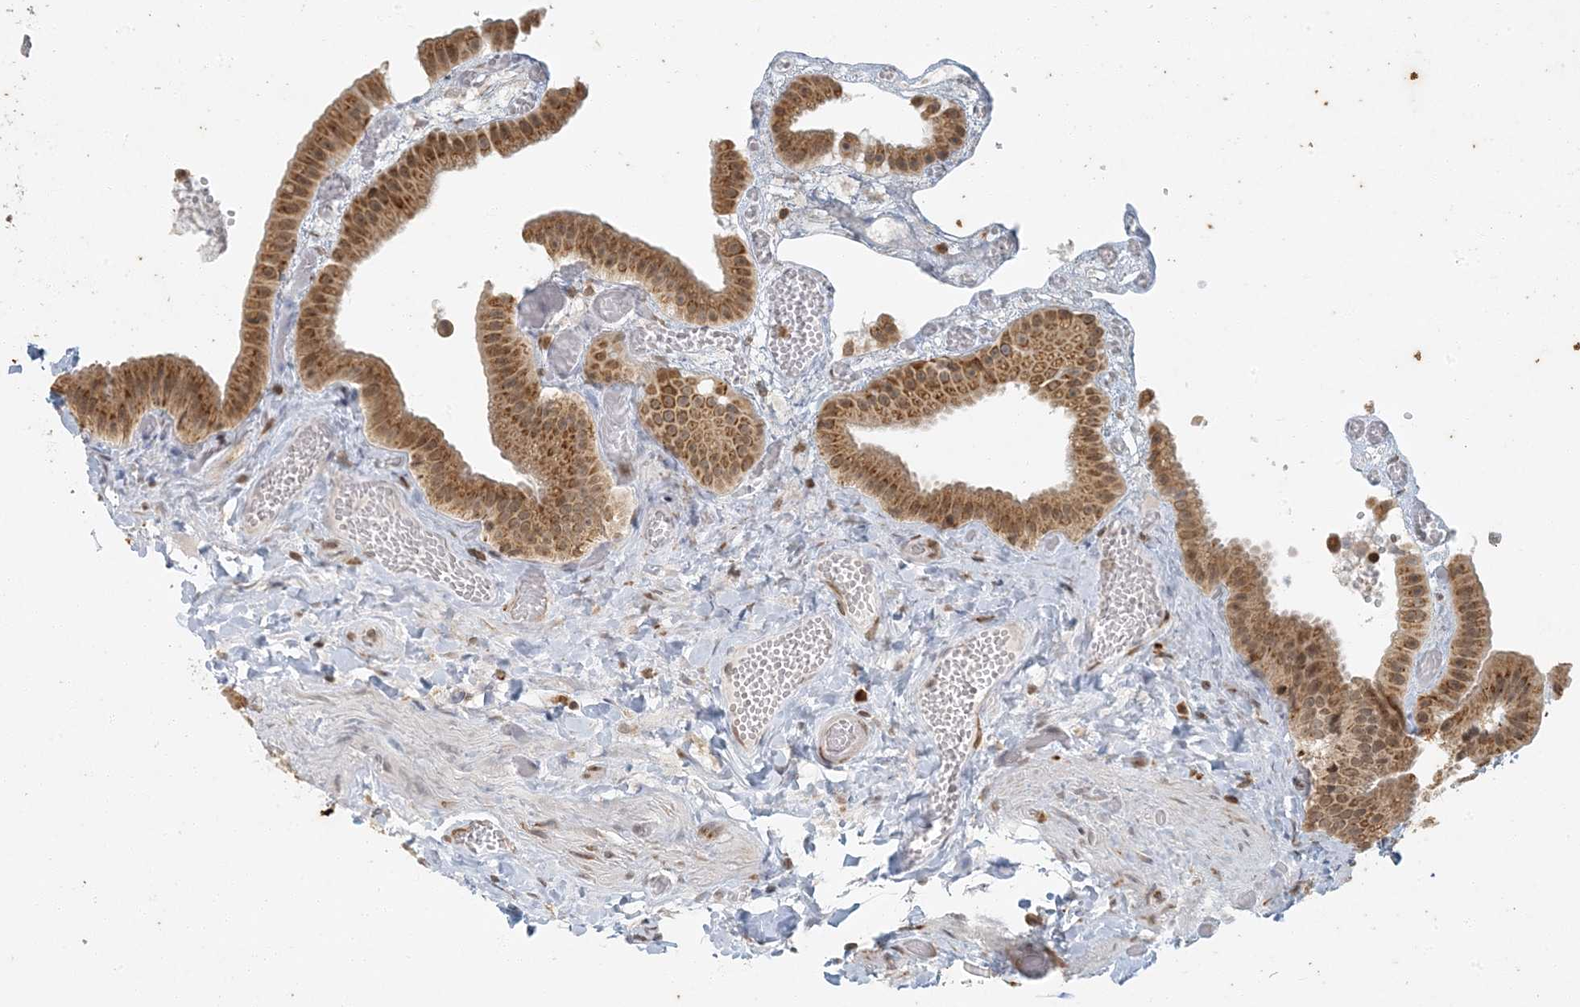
{"staining": {"intensity": "moderate", "quantity": ">75%", "location": "cytoplasmic/membranous,nuclear"}, "tissue": "gallbladder", "cell_type": "Glandular cells", "image_type": "normal", "snomed": [{"axis": "morphology", "description": "Normal tissue, NOS"}, {"axis": "topography", "description": "Gallbladder"}], "caption": "Unremarkable gallbladder exhibits moderate cytoplasmic/membranous,nuclear expression in approximately >75% of glandular cells Nuclei are stained in blue..", "gene": "AK9", "patient": {"sex": "female", "age": 64}}